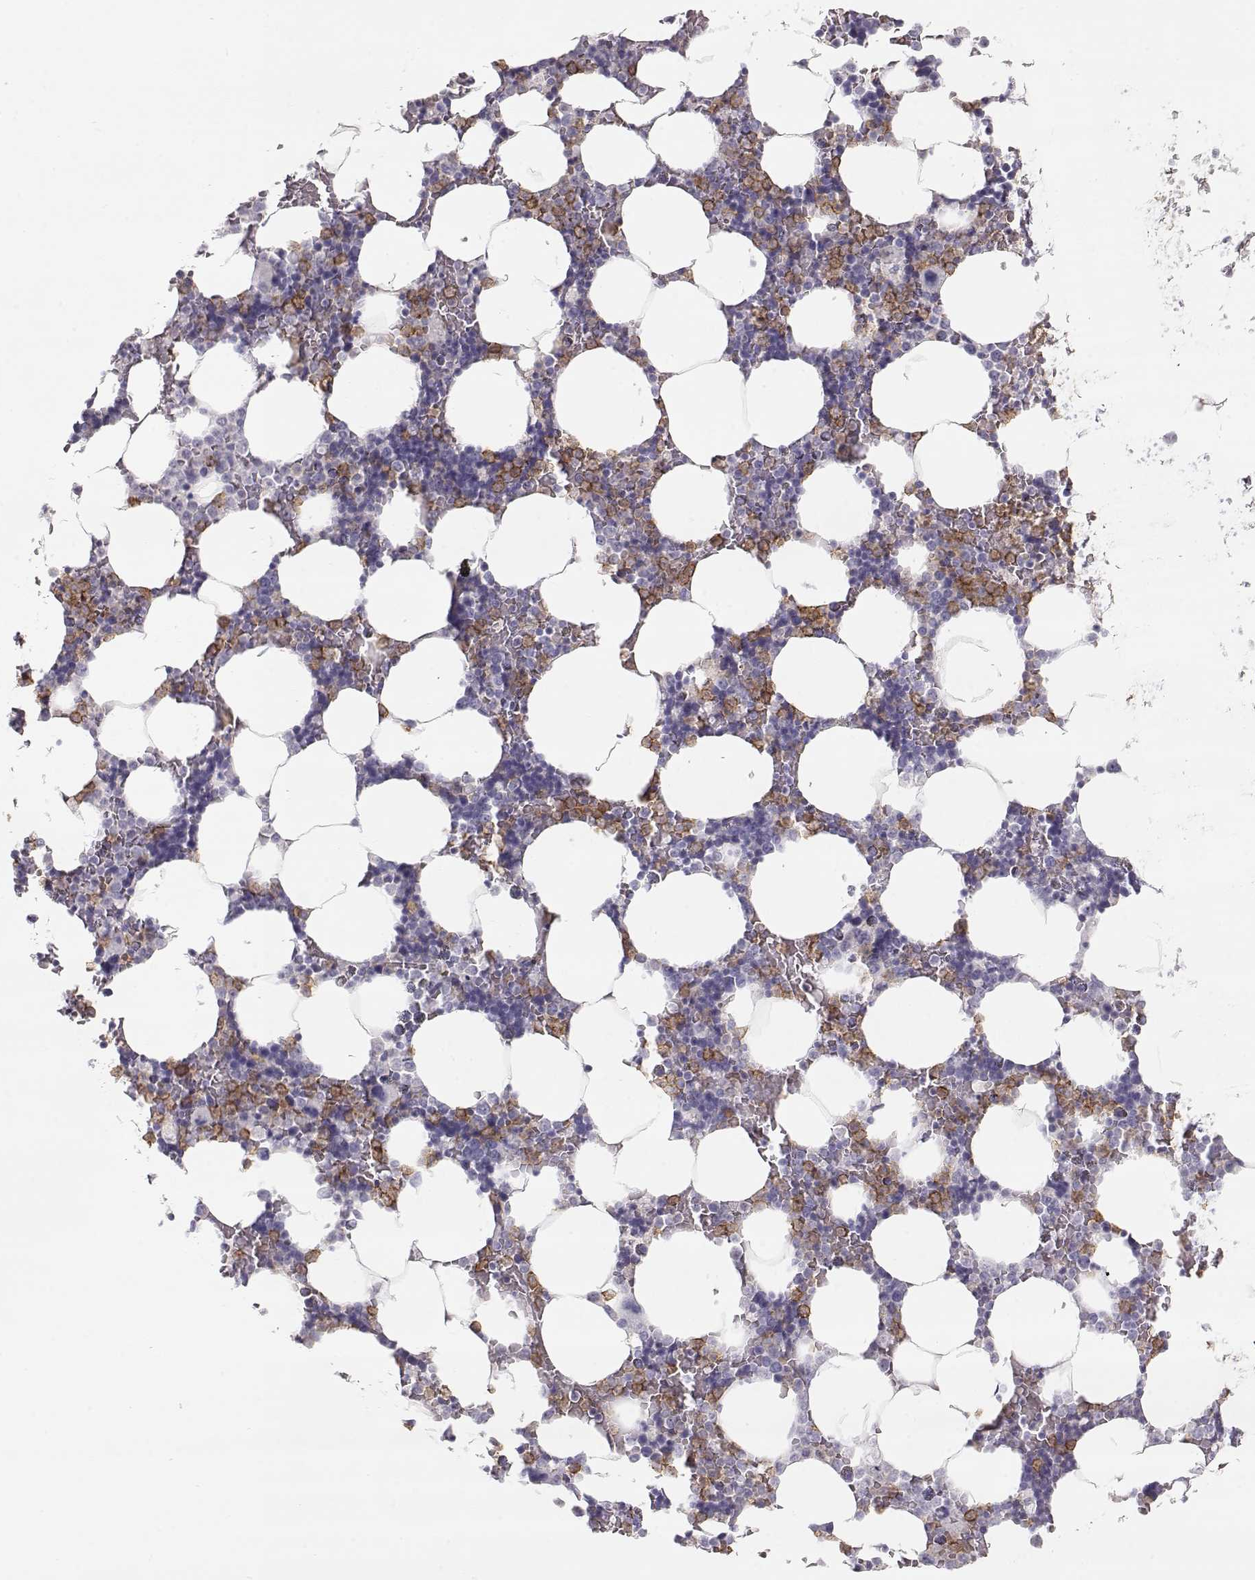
{"staining": {"intensity": "moderate", "quantity": "<25%", "location": "cytoplasmic/membranous"}, "tissue": "bone marrow", "cell_type": "Hematopoietic cells", "image_type": "normal", "snomed": [{"axis": "morphology", "description": "Normal tissue, NOS"}, {"axis": "topography", "description": "Bone marrow"}], "caption": "IHC micrograph of benign bone marrow: human bone marrow stained using immunohistochemistry (IHC) displays low levels of moderate protein expression localized specifically in the cytoplasmic/membranous of hematopoietic cells, appearing as a cytoplasmic/membranous brown color.", "gene": "MIP", "patient": {"sex": "male", "age": 51}}